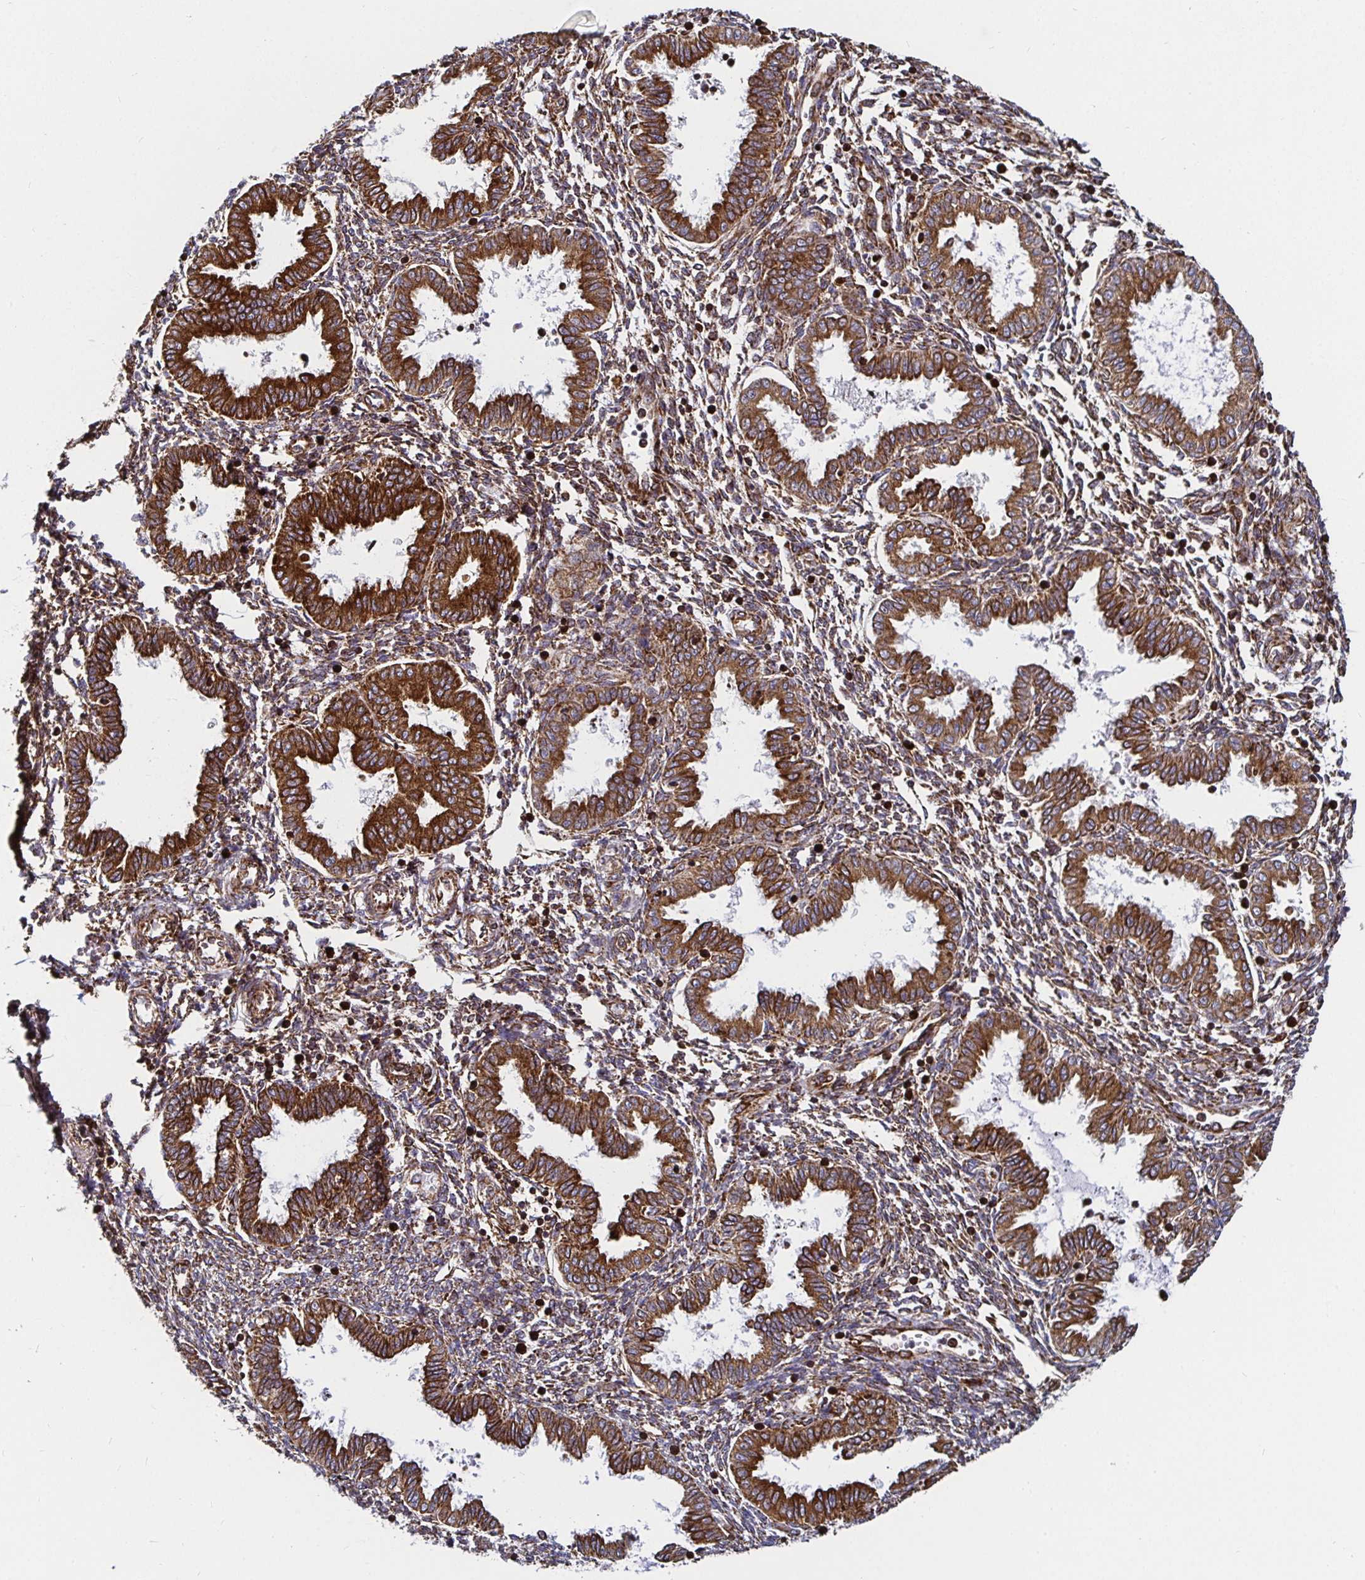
{"staining": {"intensity": "strong", "quantity": ">75%", "location": "cytoplasmic/membranous"}, "tissue": "endometrium", "cell_type": "Cells in endometrial stroma", "image_type": "normal", "snomed": [{"axis": "morphology", "description": "Normal tissue, NOS"}, {"axis": "topography", "description": "Endometrium"}], "caption": "Immunohistochemistry (IHC) staining of unremarkable endometrium, which exhibits high levels of strong cytoplasmic/membranous staining in about >75% of cells in endometrial stroma indicating strong cytoplasmic/membranous protein positivity. The staining was performed using DAB (brown) for protein detection and nuclei were counterstained in hematoxylin (blue).", "gene": "SMYD3", "patient": {"sex": "female", "age": 33}}